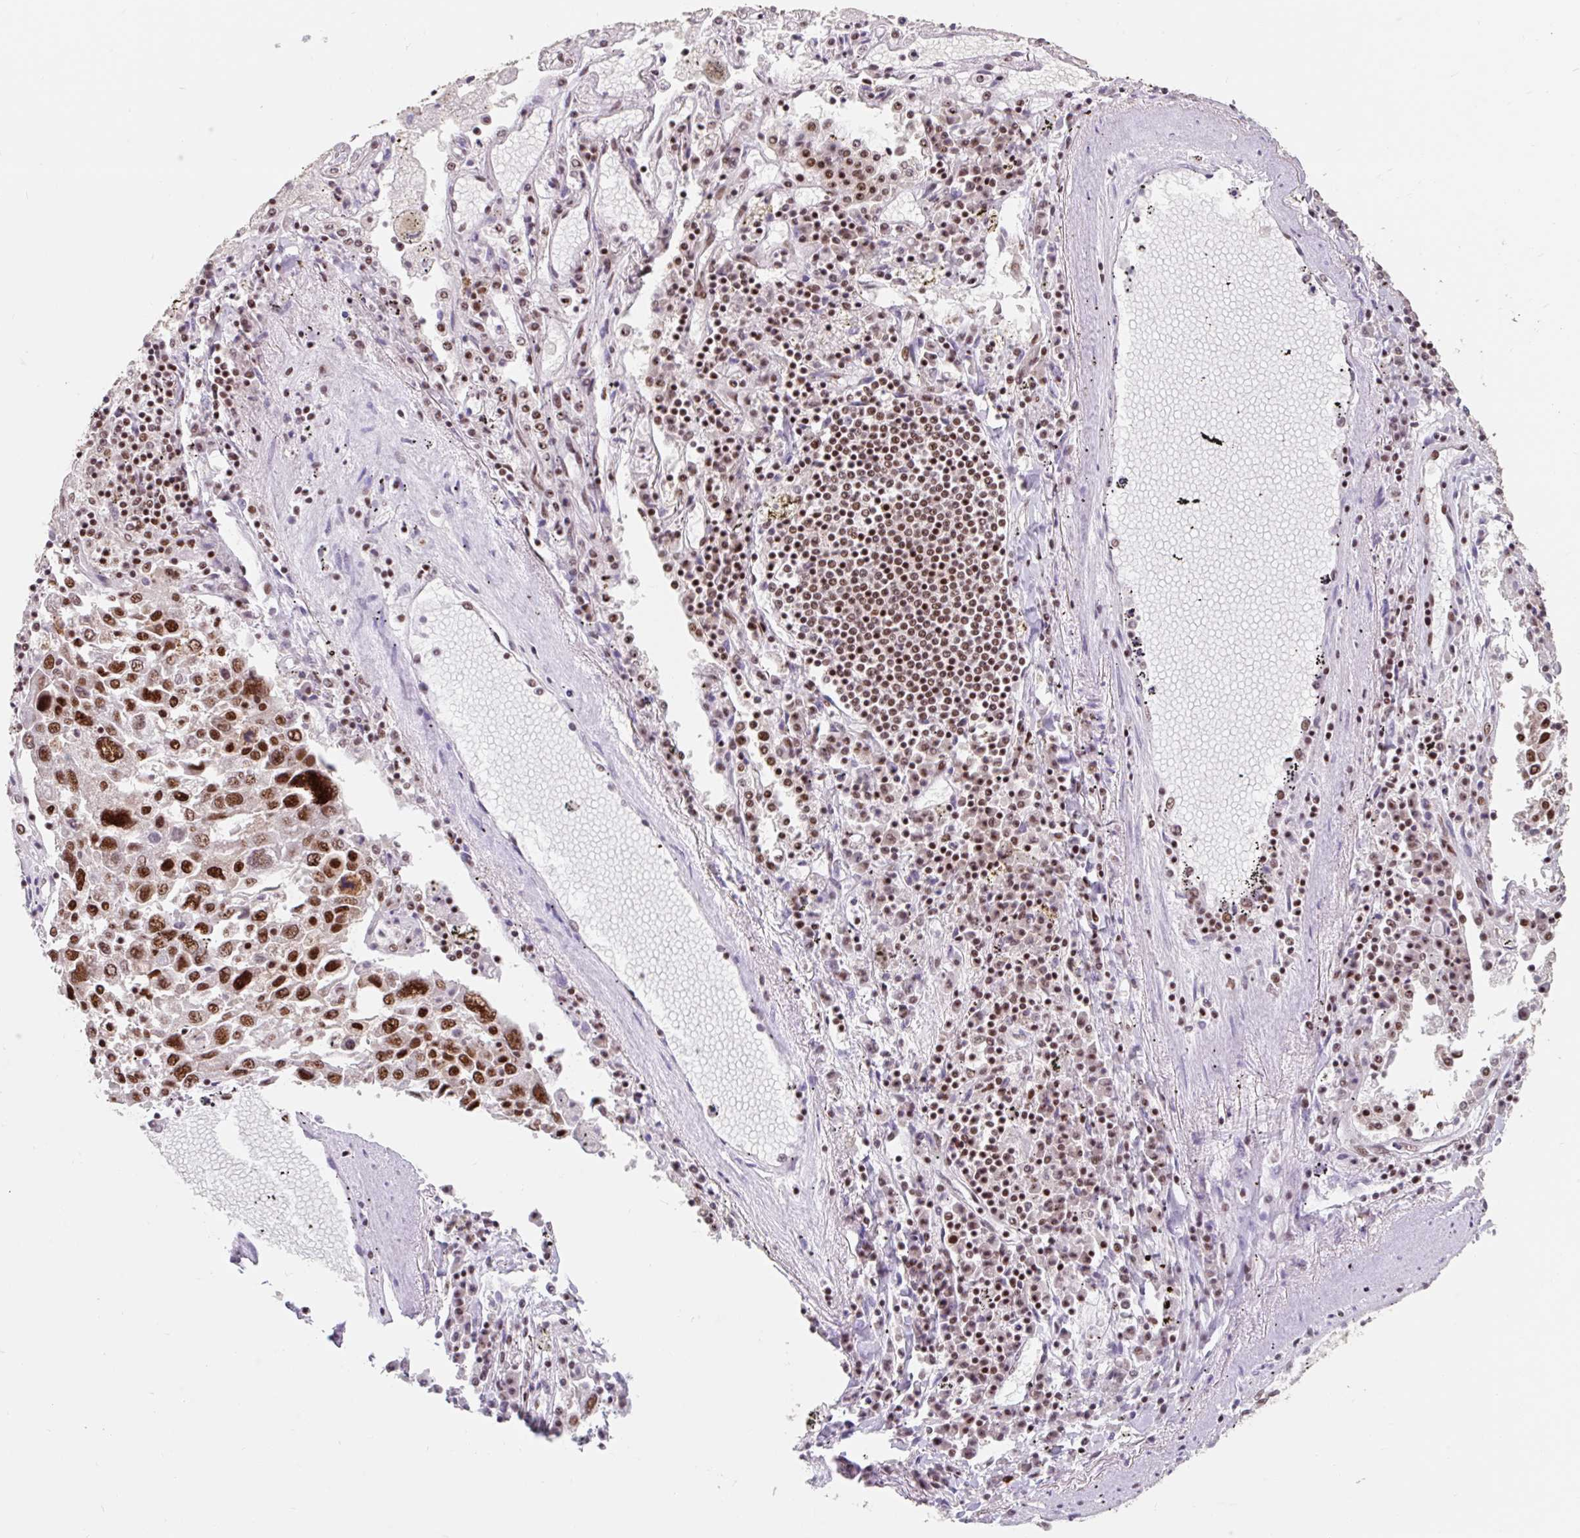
{"staining": {"intensity": "strong", "quantity": "25%-75%", "location": "nuclear"}, "tissue": "lung cancer", "cell_type": "Tumor cells", "image_type": "cancer", "snomed": [{"axis": "morphology", "description": "Squamous cell carcinoma, NOS"}, {"axis": "topography", "description": "Lung"}], "caption": "Immunohistochemical staining of lung cancer displays strong nuclear protein staining in about 25%-75% of tumor cells.", "gene": "SRSF10", "patient": {"sex": "male", "age": 65}}